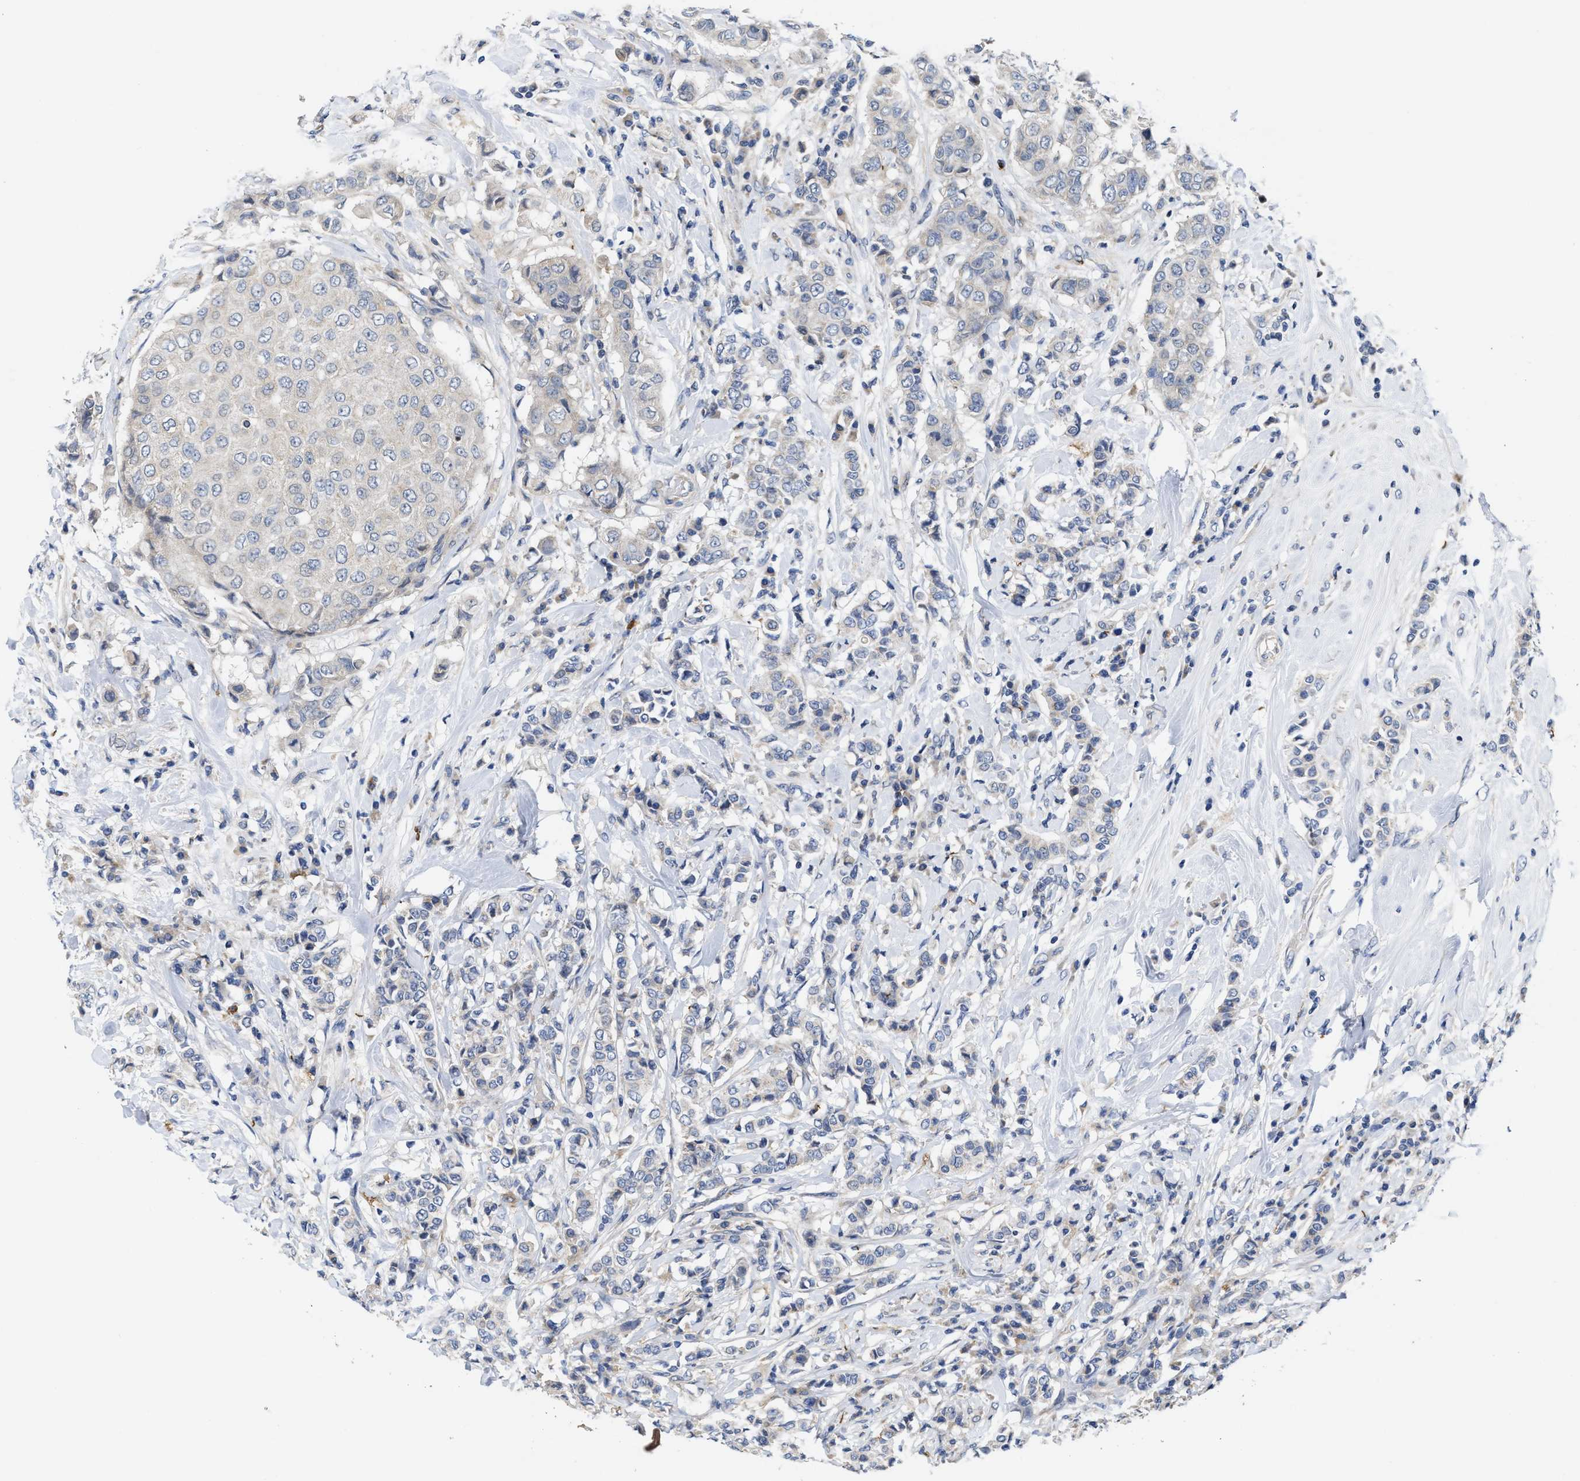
{"staining": {"intensity": "negative", "quantity": "none", "location": "none"}, "tissue": "breast cancer", "cell_type": "Tumor cells", "image_type": "cancer", "snomed": [{"axis": "morphology", "description": "Duct carcinoma"}, {"axis": "topography", "description": "Breast"}], "caption": "Immunohistochemistry image of human breast cancer (intraductal carcinoma) stained for a protein (brown), which demonstrates no positivity in tumor cells. Nuclei are stained in blue.", "gene": "EFNA4", "patient": {"sex": "female", "age": 27}}